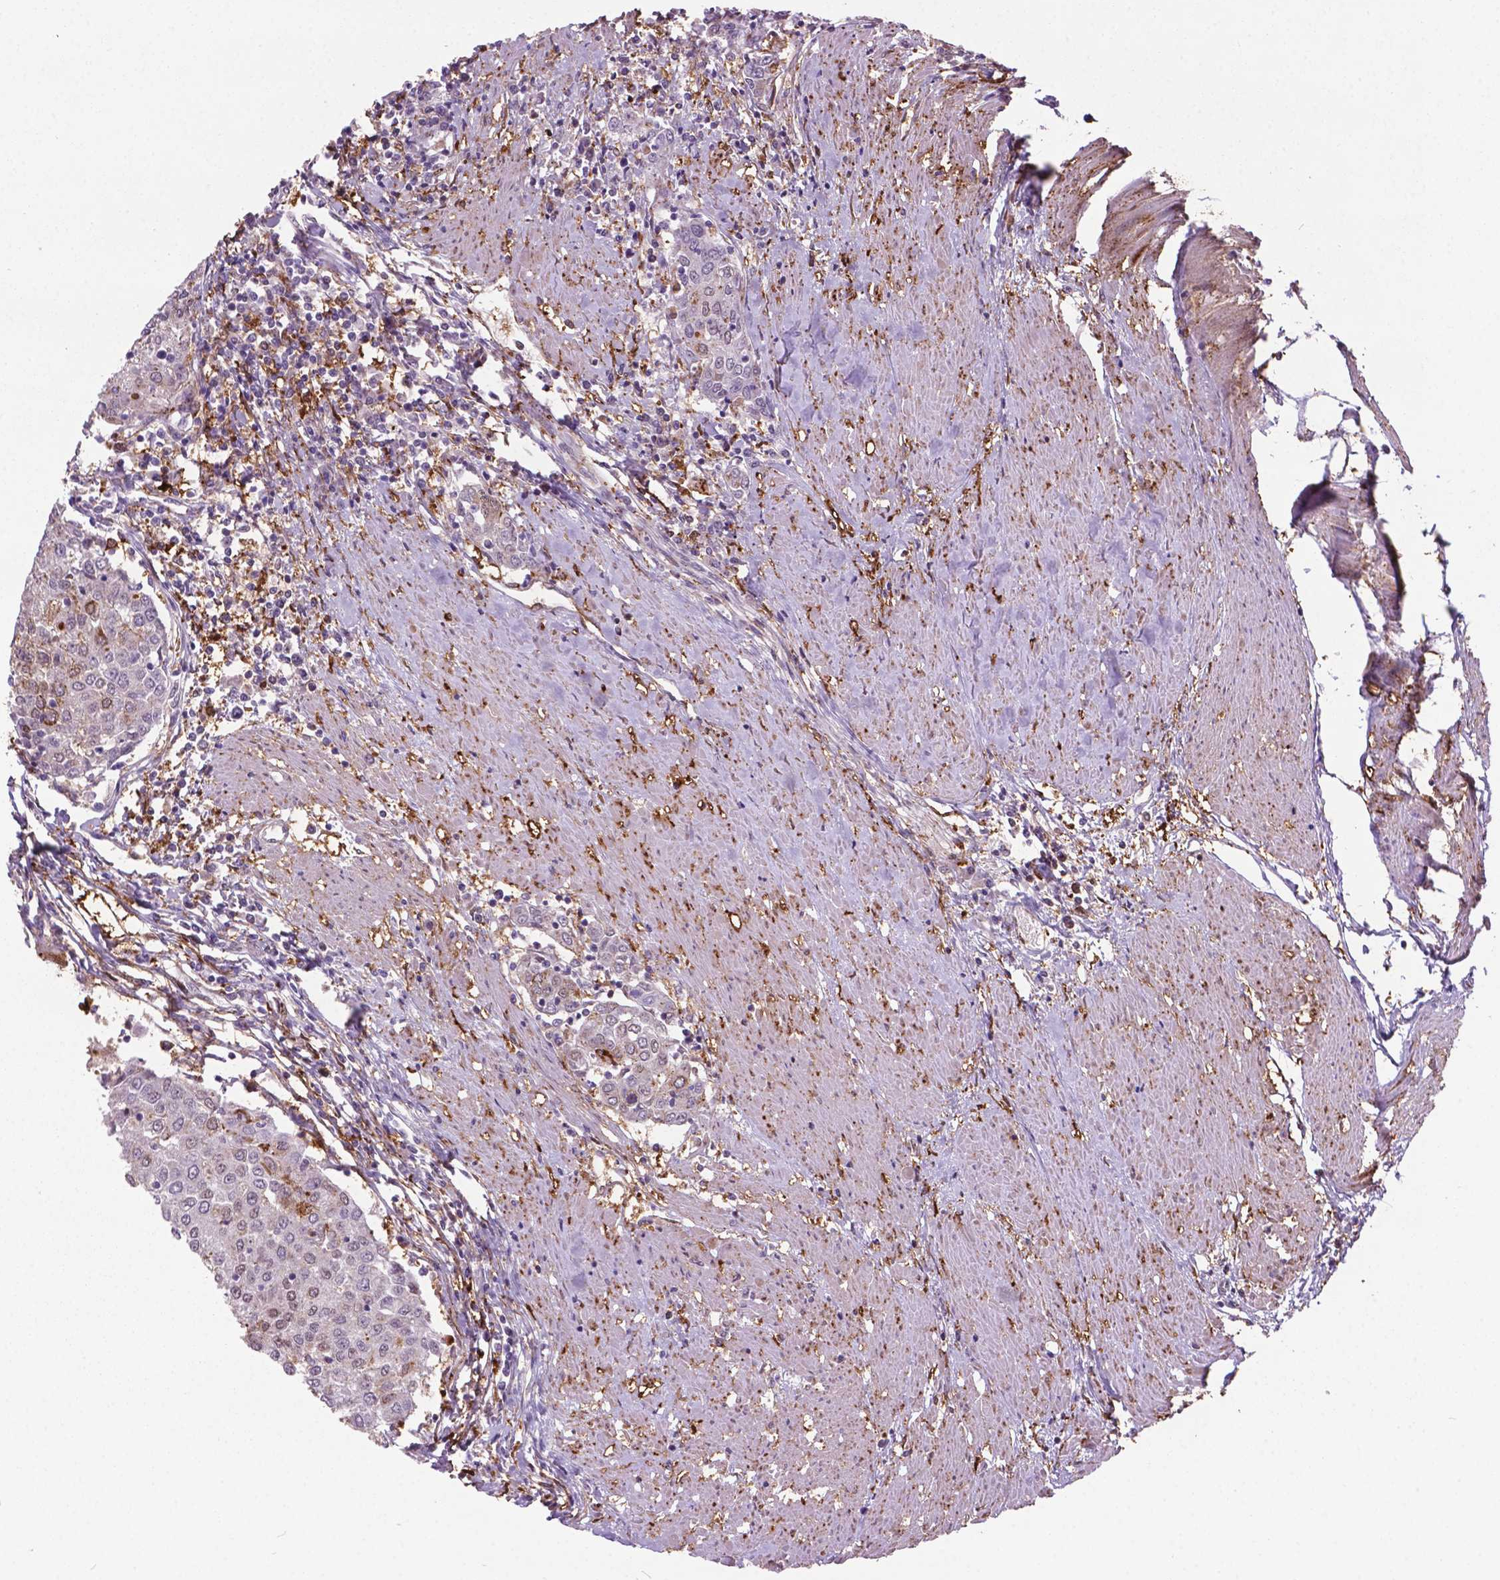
{"staining": {"intensity": "weak", "quantity": "<25%", "location": "cytoplasmic/membranous,nuclear"}, "tissue": "urothelial cancer", "cell_type": "Tumor cells", "image_type": "cancer", "snomed": [{"axis": "morphology", "description": "Urothelial carcinoma, High grade"}, {"axis": "topography", "description": "Urinary bladder"}], "caption": "A photomicrograph of urothelial cancer stained for a protein displays no brown staining in tumor cells.", "gene": "PLIN3", "patient": {"sex": "female", "age": 85}}